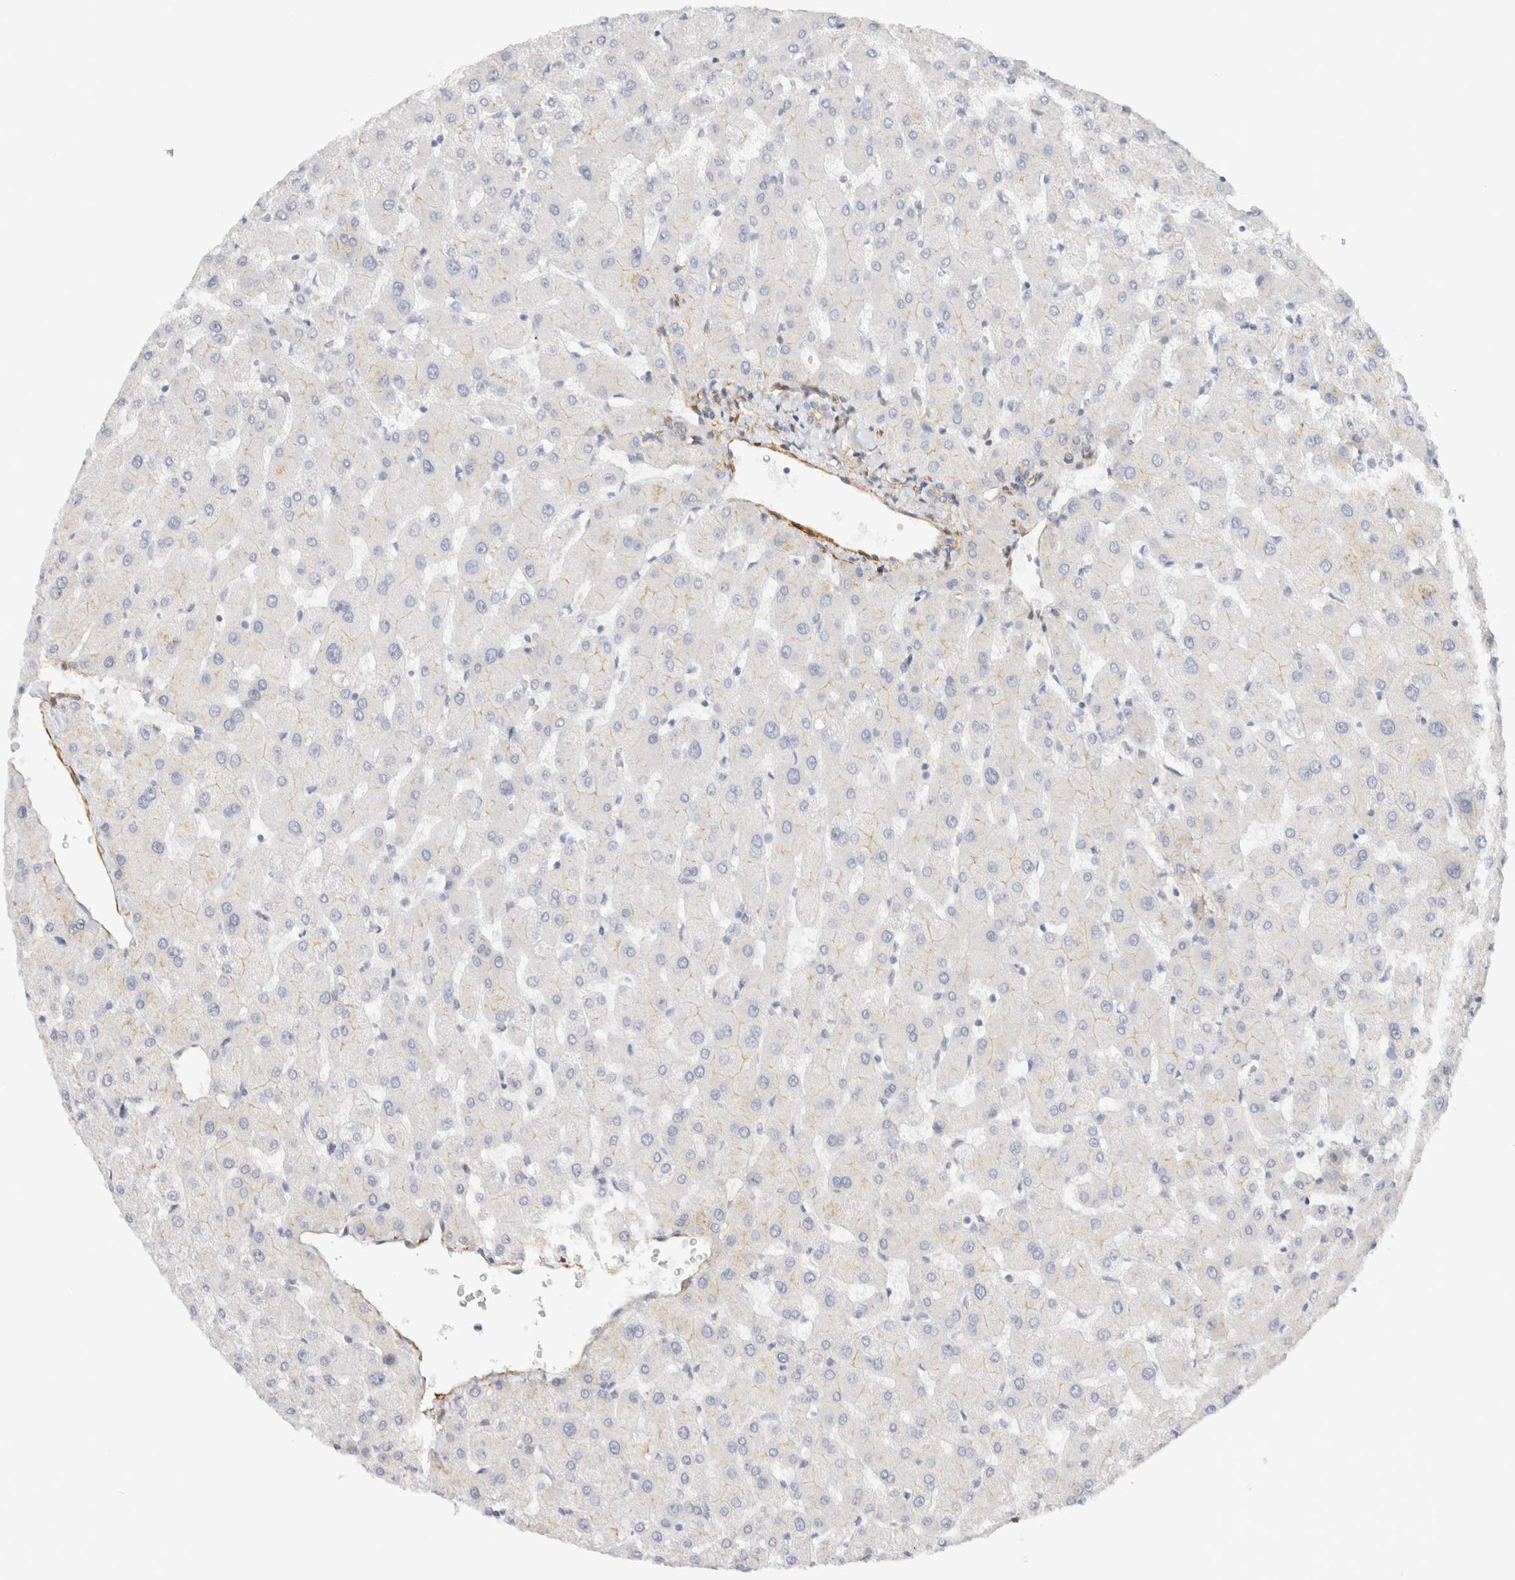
{"staining": {"intensity": "moderate", "quantity": "<25%", "location": "cytoplasmic/membranous"}, "tissue": "liver", "cell_type": "Cholangiocytes", "image_type": "normal", "snomed": [{"axis": "morphology", "description": "Normal tissue, NOS"}, {"axis": "topography", "description": "Liver"}], "caption": "A low amount of moderate cytoplasmic/membranous positivity is identified in about <25% of cholangiocytes in benign liver. Using DAB (brown) and hematoxylin (blue) stains, captured at high magnification using brightfield microscopy.", "gene": "LMCD1", "patient": {"sex": "female", "age": 63}}